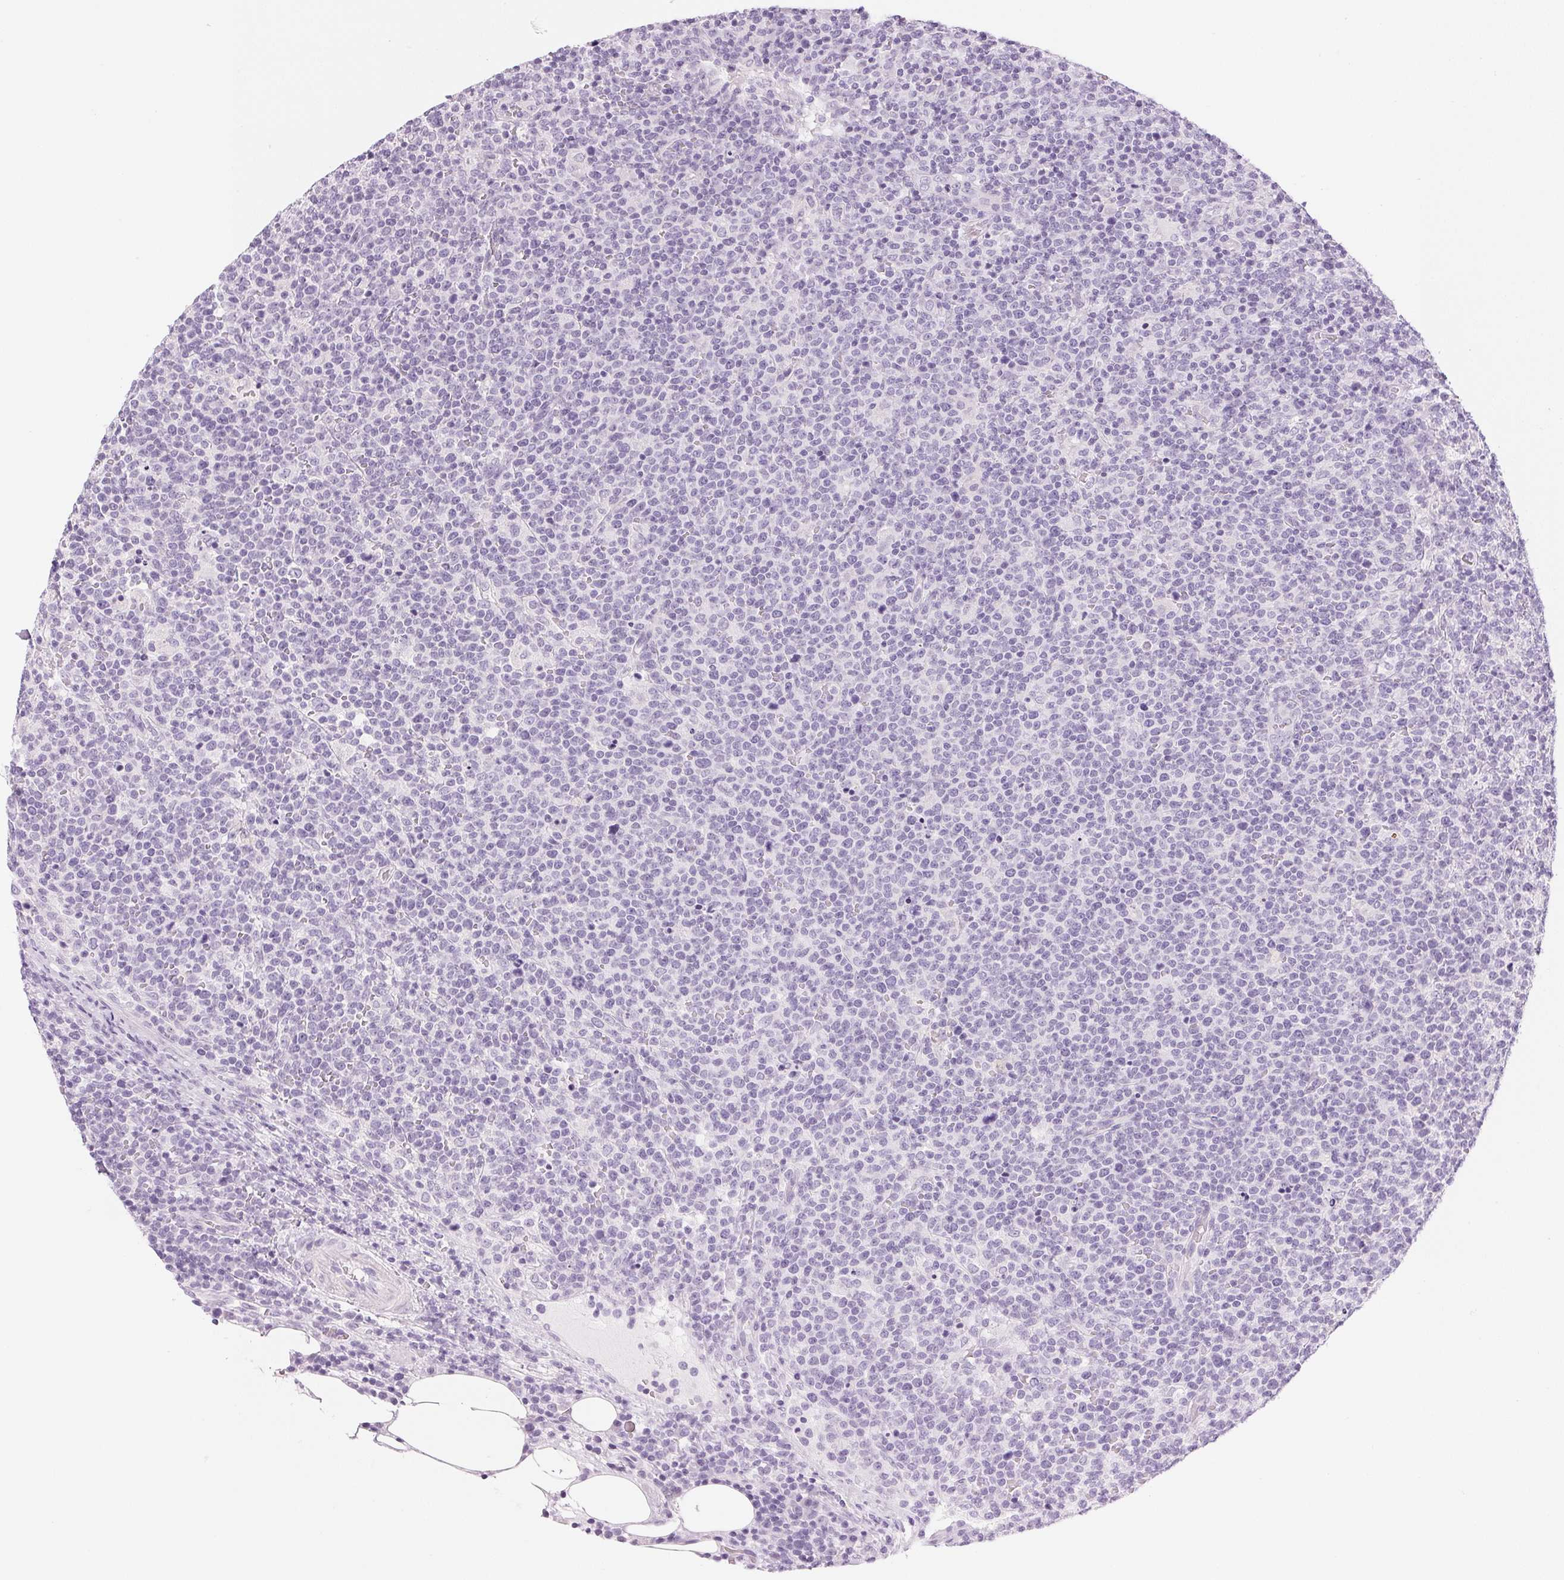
{"staining": {"intensity": "negative", "quantity": "none", "location": "none"}, "tissue": "lymphoma", "cell_type": "Tumor cells", "image_type": "cancer", "snomed": [{"axis": "morphology", "description": "Malignant lymphoma, non-Hodgkin's type, High grade"}, {"axis": "topography", "description": "Lymph node"}], "caption": "An immunohistochemistry histopathology image of lymphoma is shown. There is no staining in tumor cells of lymphoma.", "gene": "IGFBP1", "patient": {"sex": "male", "age": 61}}